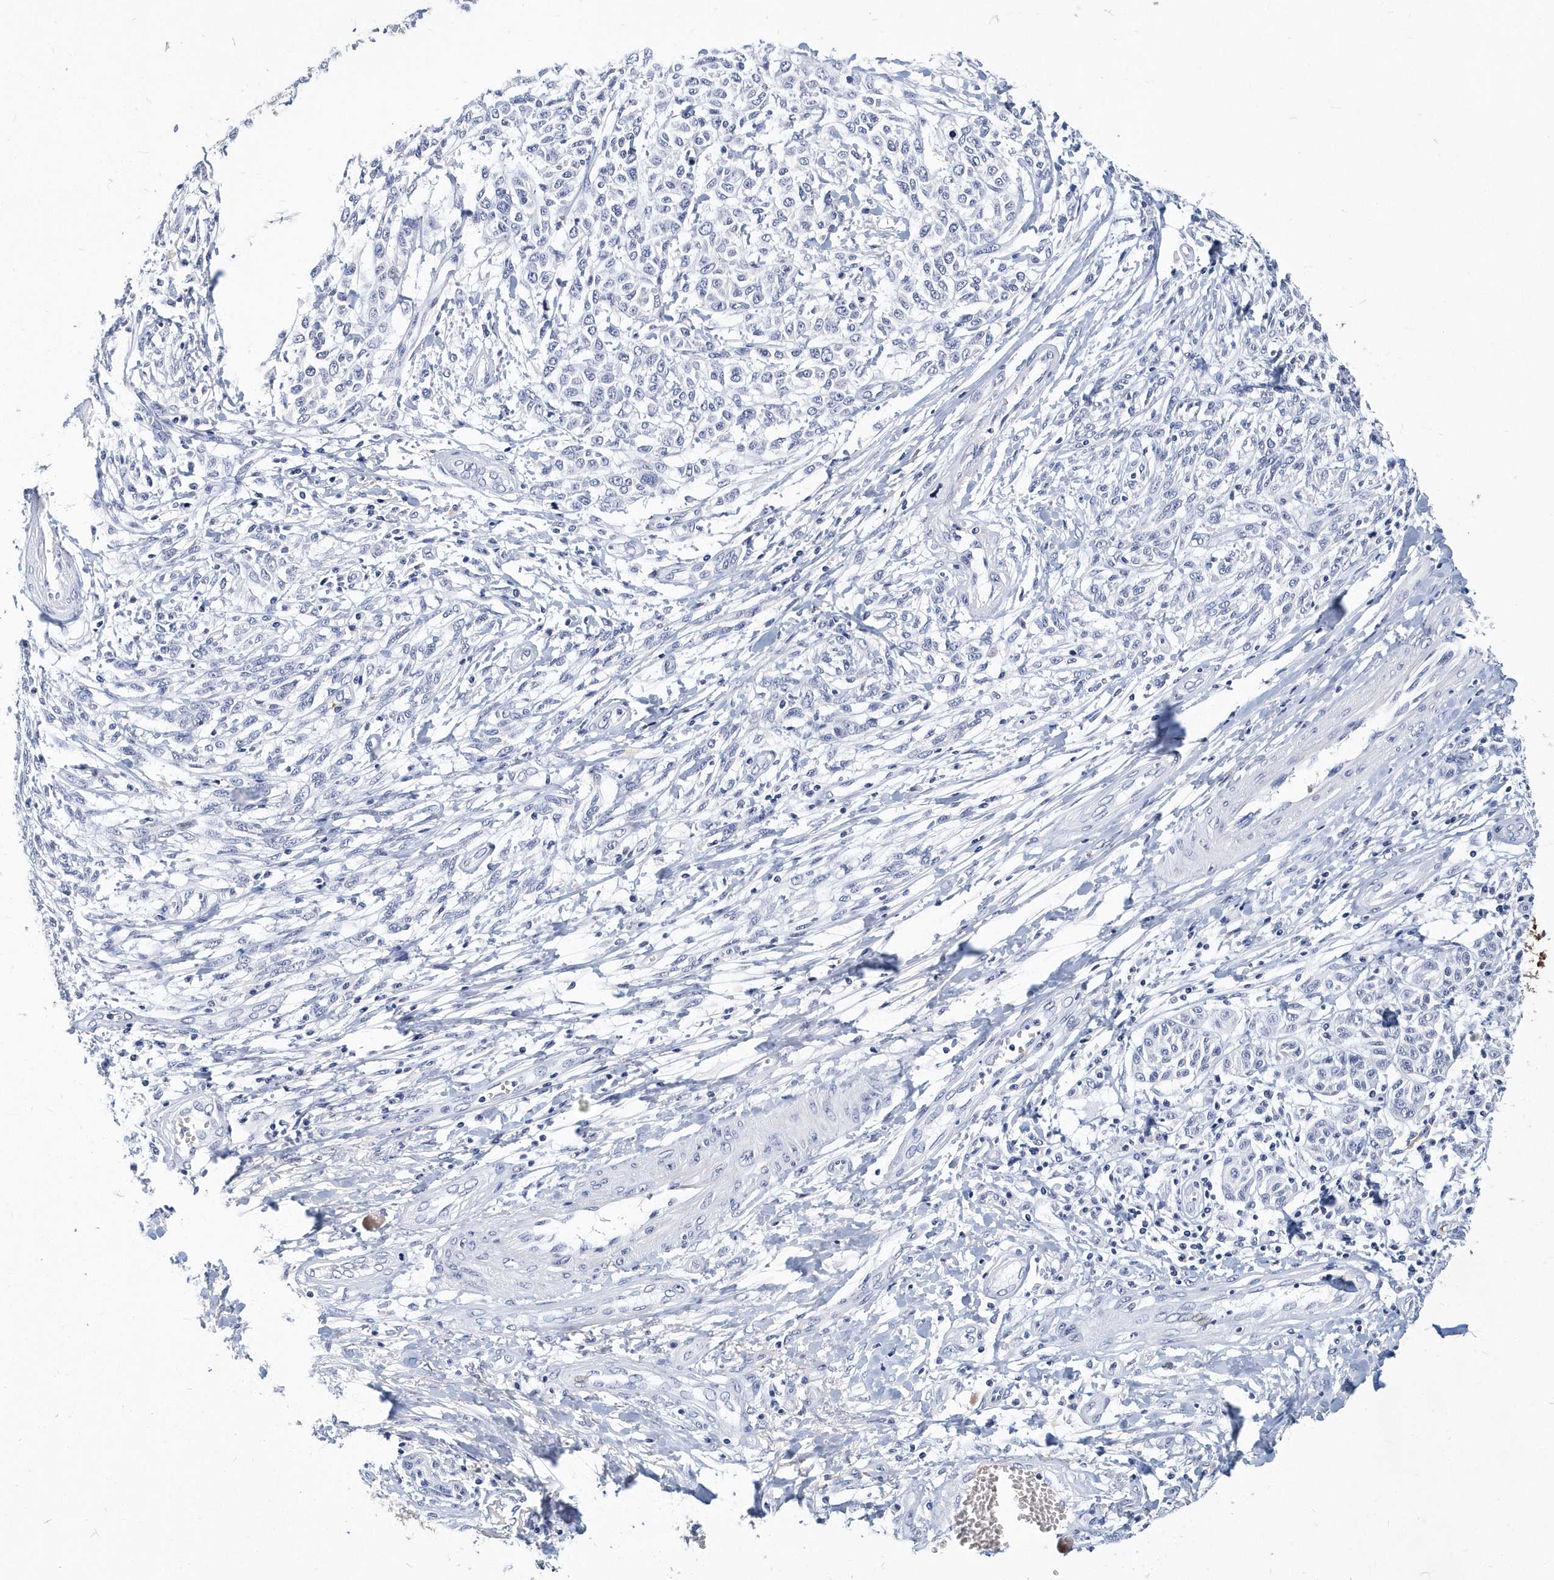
{"staining": {"intensity": "negative", "quantity": "none", "location": "none"}, "tissue": "melanoma", "cell_type": "Tumor cells", "image_type": "cancer", "snomed": [{"axis": "morphology", "description": "Malignant melanoma, NOS"}, {"axis": "topography", "description": "Skin"}], "caption": "DAB immunohistochemical staining of human melanoma demonstrates no significant staining in tumor cells. (Stains: DAB (3,3'-diaminobenzidine) immunohistochemistry with hematoxylin counter stain, Microscopy: brightfield microscopy at high magnification).", "gene": "ITGA2B", "patient": {"sex": "male", "age": 49}}